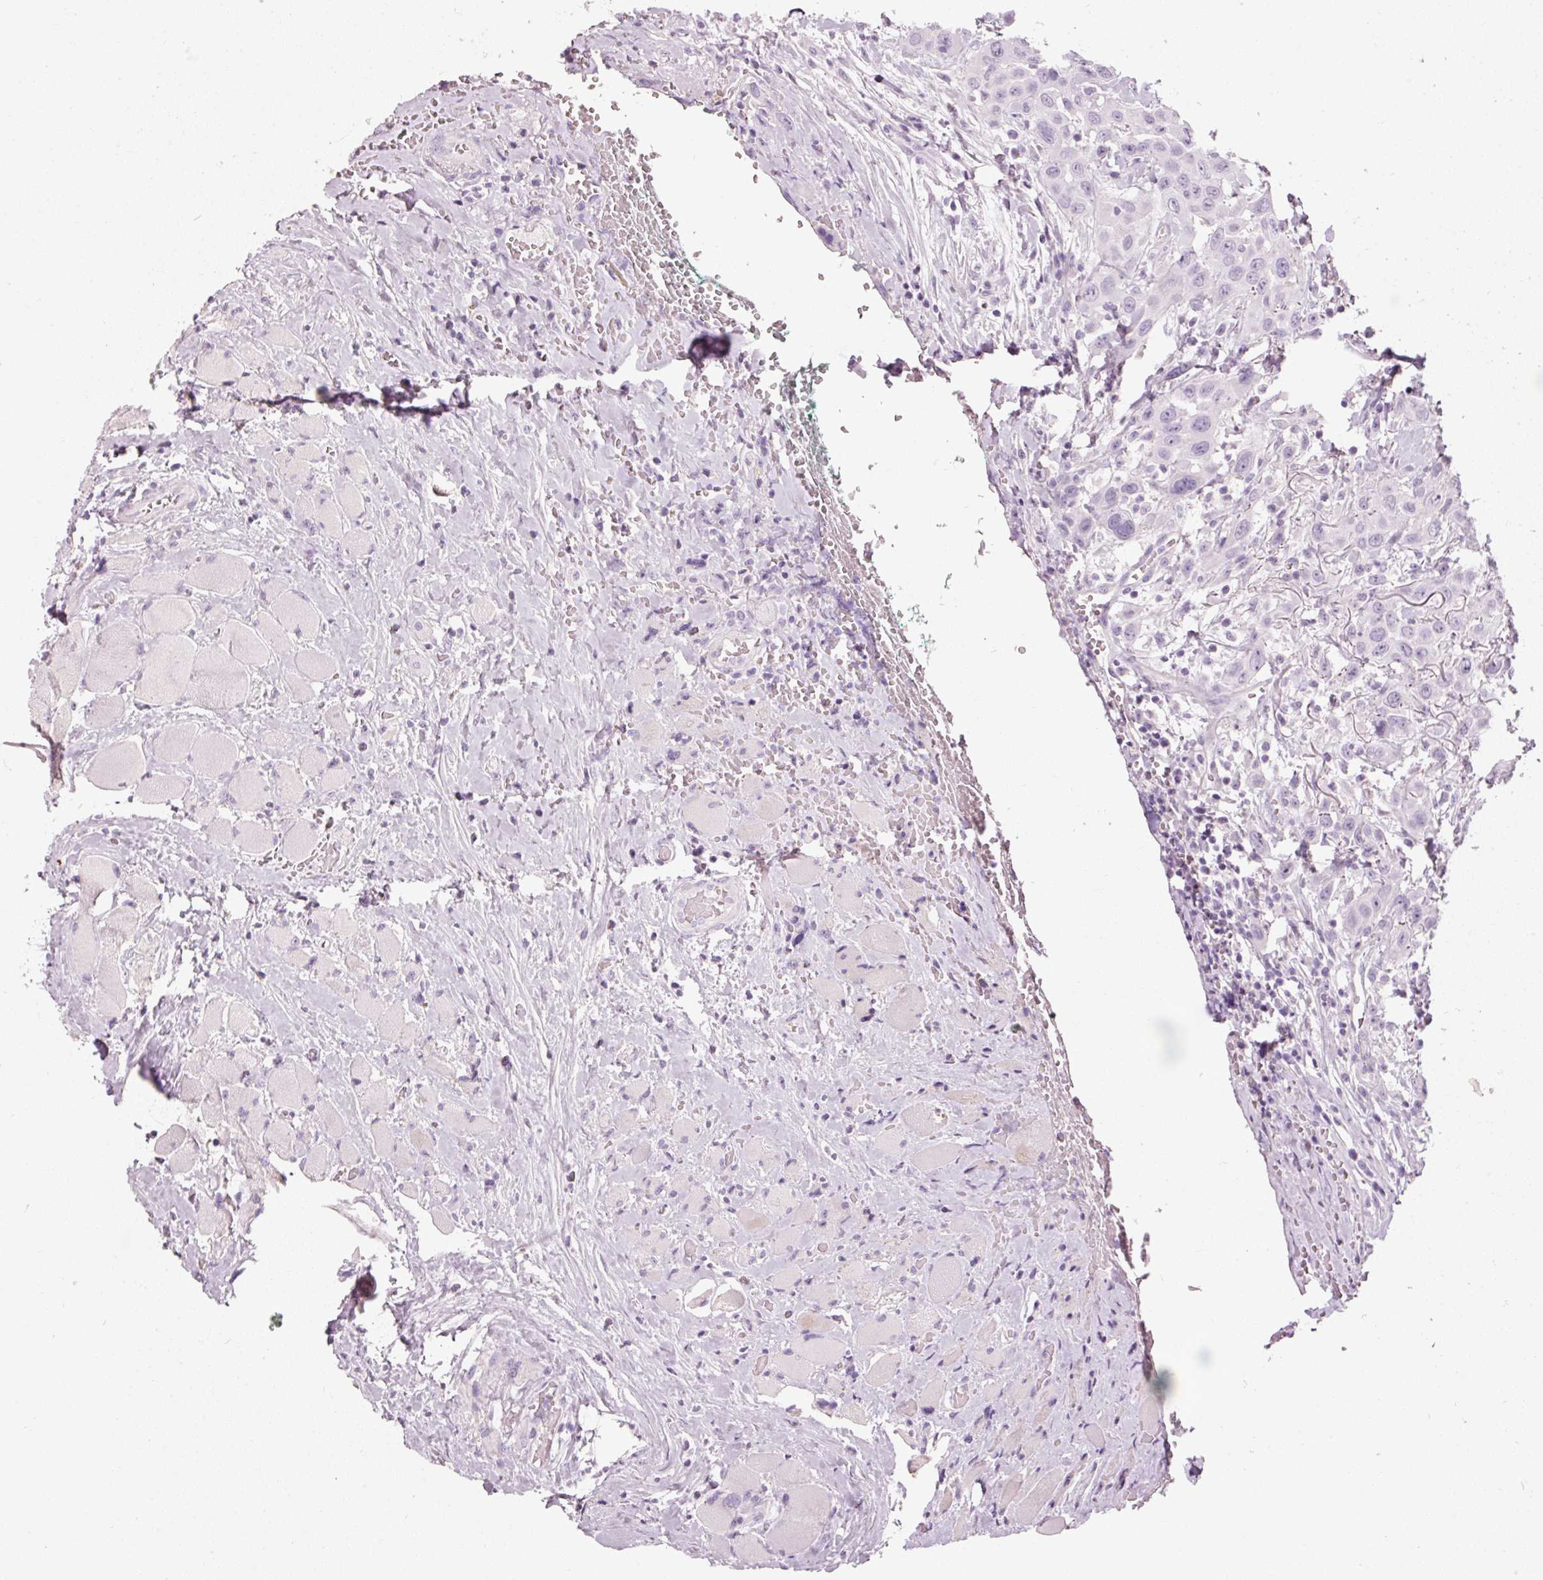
{"staining": {"intensity": "negative", "quantity": "none", "location": "none"}, "tissue": "head and neck cancer", "cell_type": "Tumor cells", "image_type": "cancer", "snomed": [{"axis": "morphology", "description": "Squamous cell carcinoma, NOS"}, {"axis": "topography", "description": "Head-Neck"}], "caption": "DAB (3,3'-diaminobenzidine) immunohistochemical staining of head and neck squamous cell carcinoma exhibits no significant staining in tumor cells.", "gene": "MUC5AC", "patient": {"sex": "male", "age": 81}}